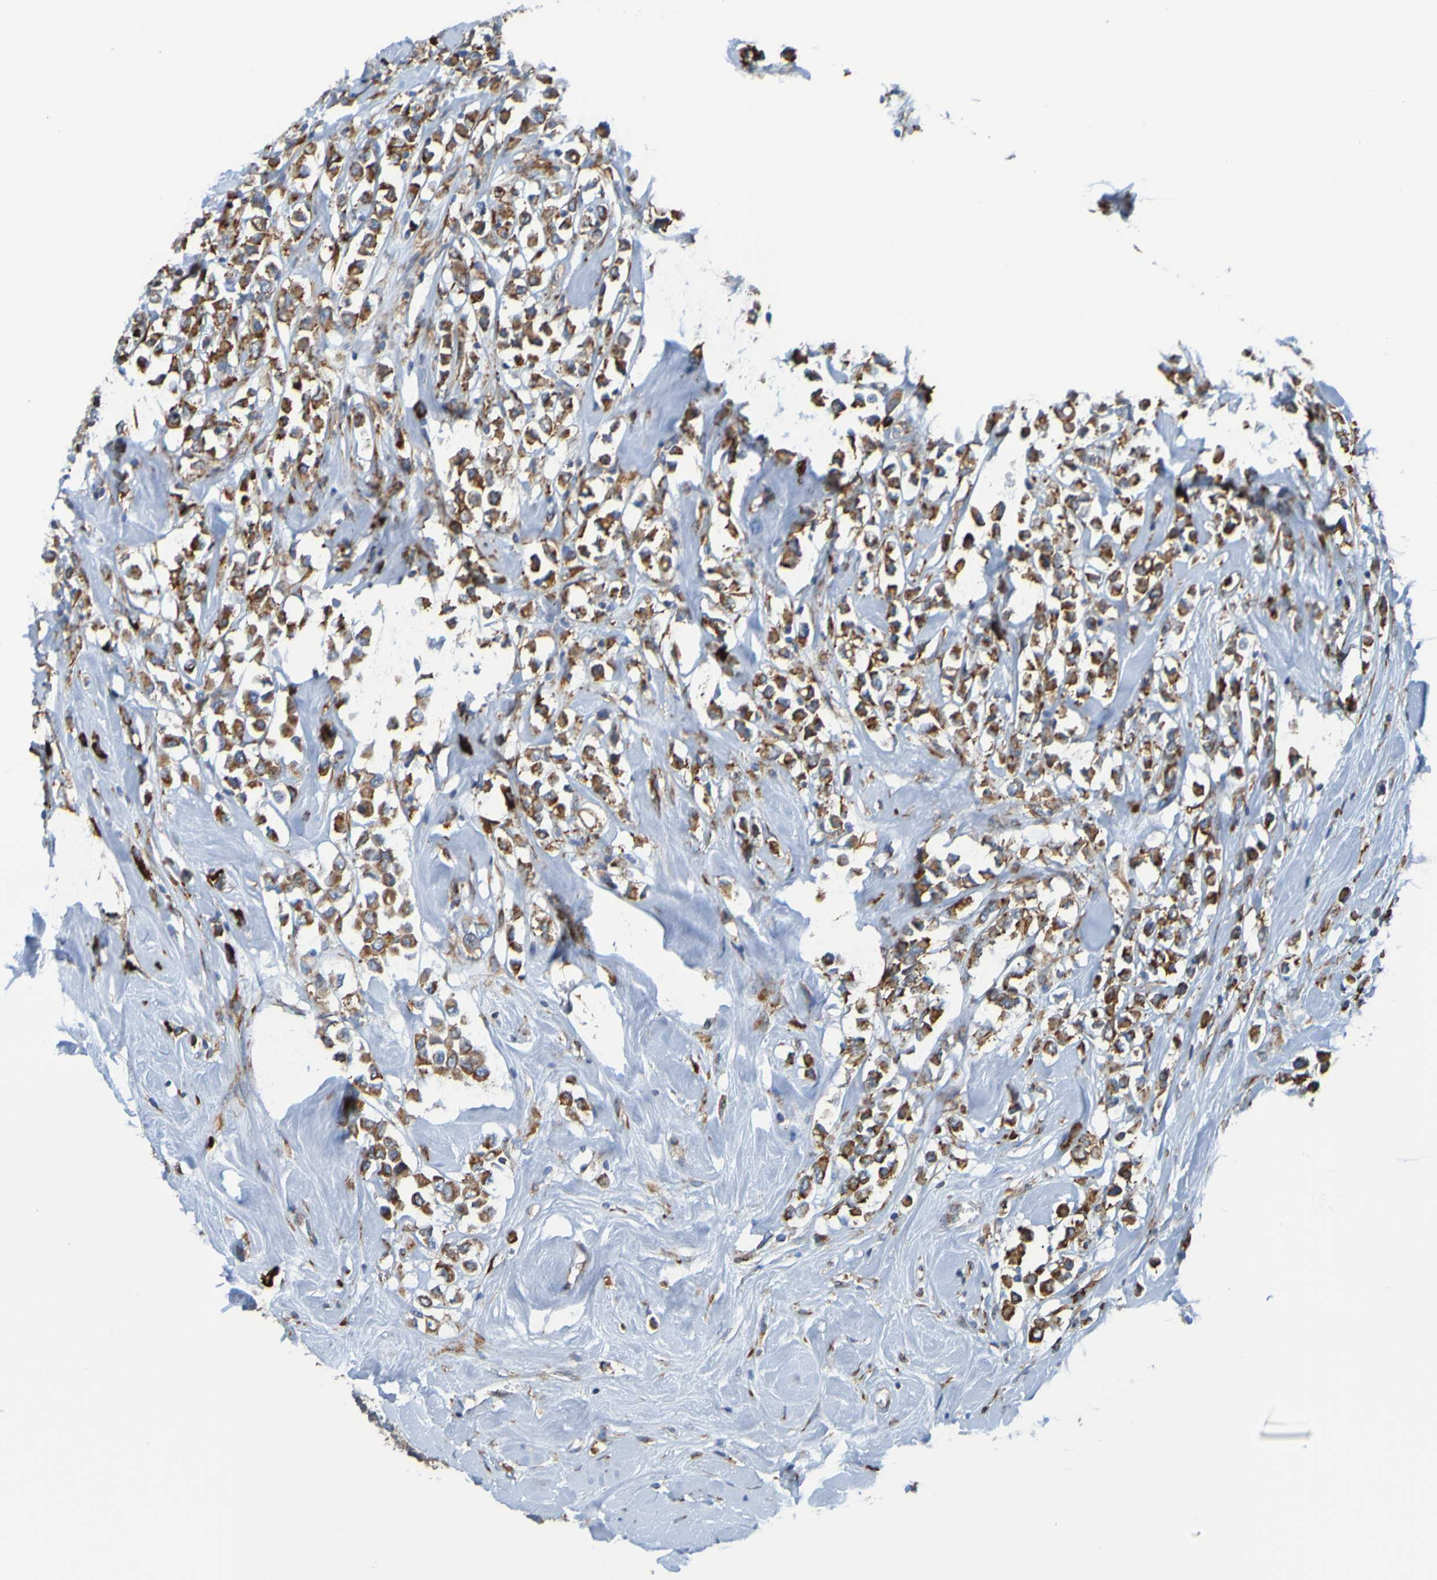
{"staining": {"intensity": "moderate", "quantity": "25%-75%", "location": "cytoplasmic/membranous"}, "tissue": "breast cancer", "cell_type": "Tumor cells", "image_type": "cancer", "snomed": [{"axis": "morphology", "description": "Duct carcinoma"}, {"axis": "topography", "description": "Breast"}], "caption": "Breast cancer (infiltrating ductal carcinoma) stained with immunohistochemistry demonstrates moderate cytoplasmic/membranous expression in about 25%-75% of tumor cells.", "gene": "SSR1", "patient": {"sex": "female", "age": 69}}